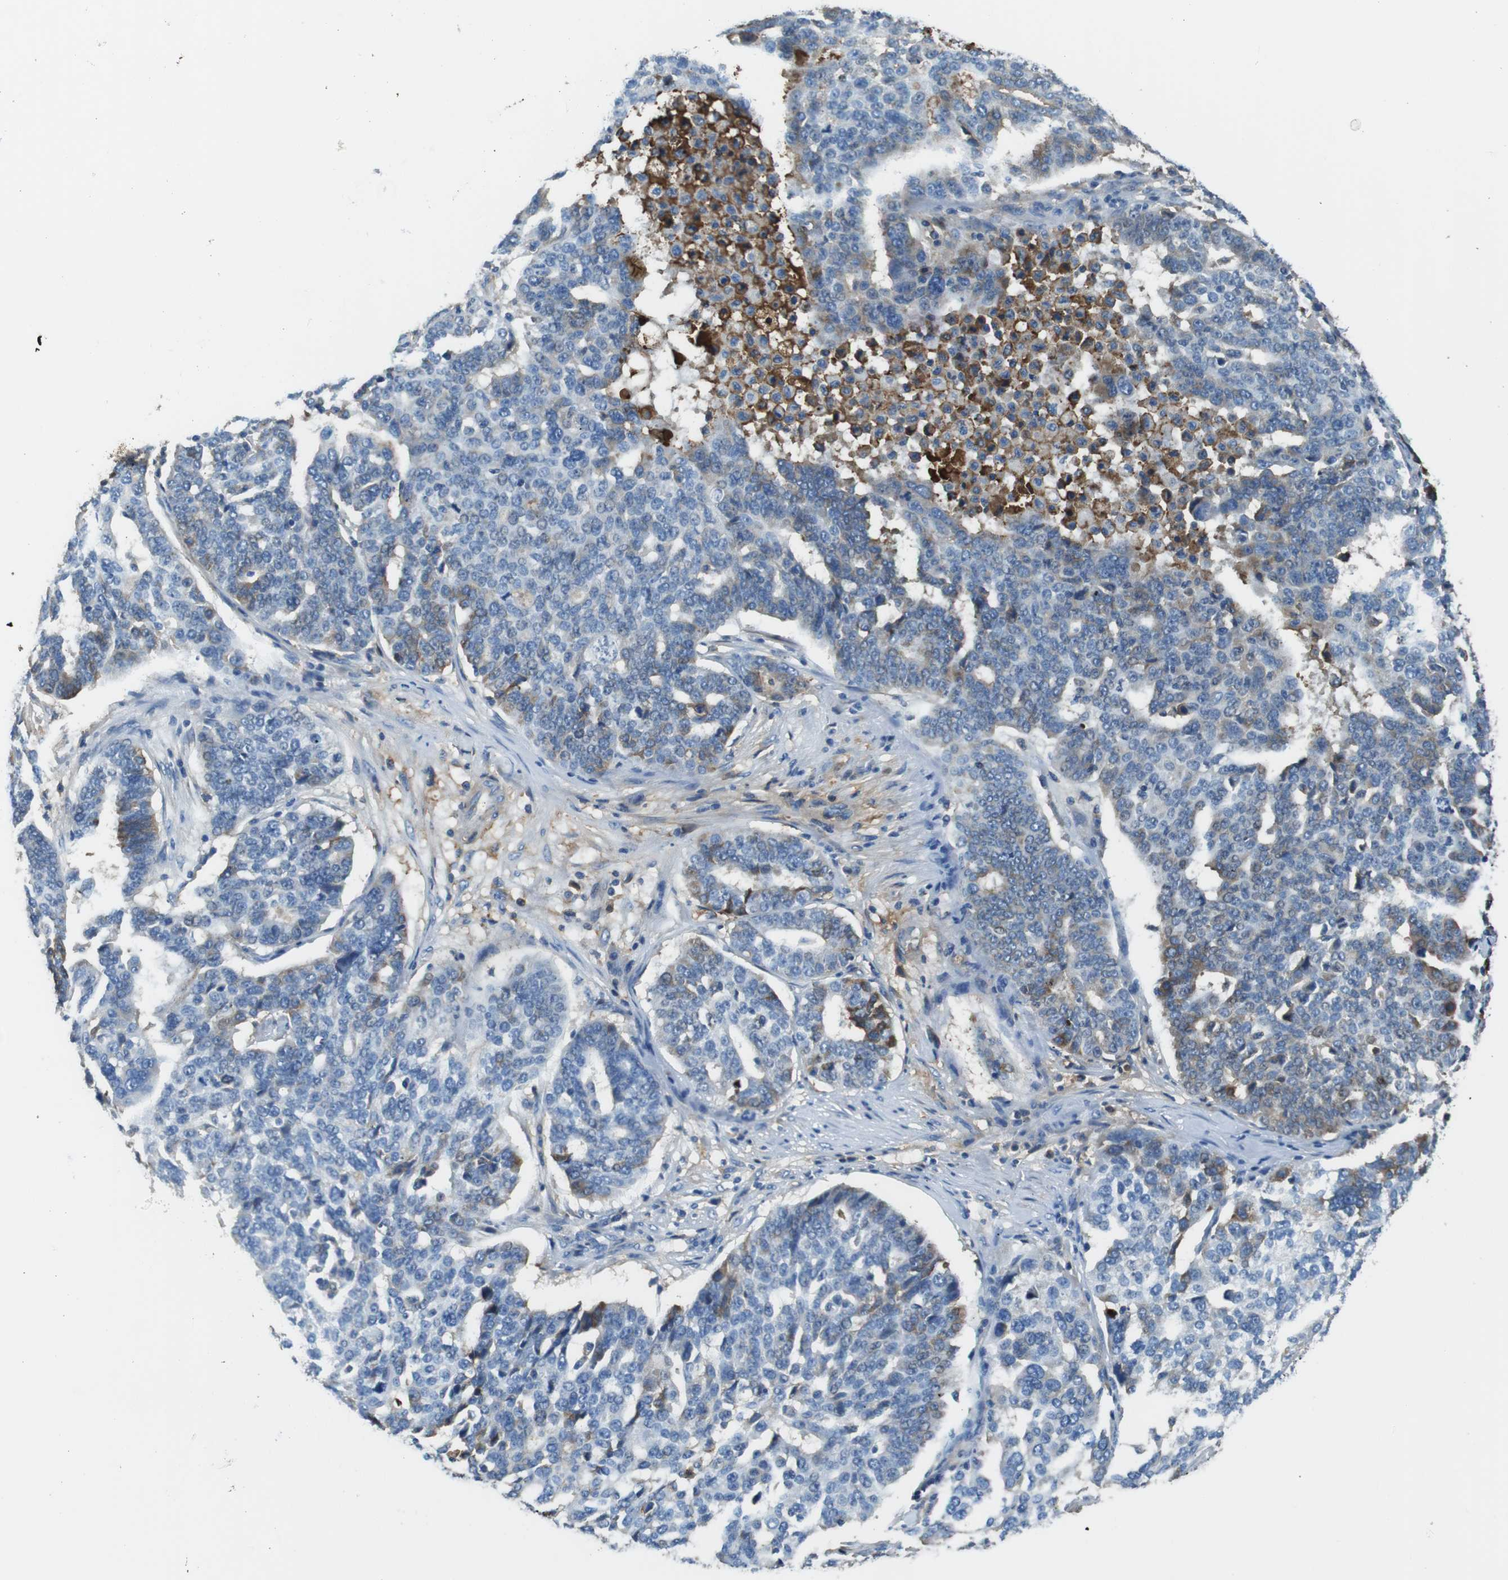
{"staining": {"intensity": "weak", "quantity": "<25%", "location": "cytoplasmic/membranous"}, "tissue": "ovarian cancer", "cell_type": "Tumor cells", "image_type": "cancer", "snomed": [{"axis": "morphology", "description": "Cystadenocarcinoma, serous, NOS"}, {"axis": "topography", "description": "Ovary"}], "caption": "Protein analysis of serous cystadenocarcinoma (ovarian) demonstrates no significant positivity in tumor cells.", "gene": "TMPRSS15", "patient": {"sex": "female", "age": 59}}